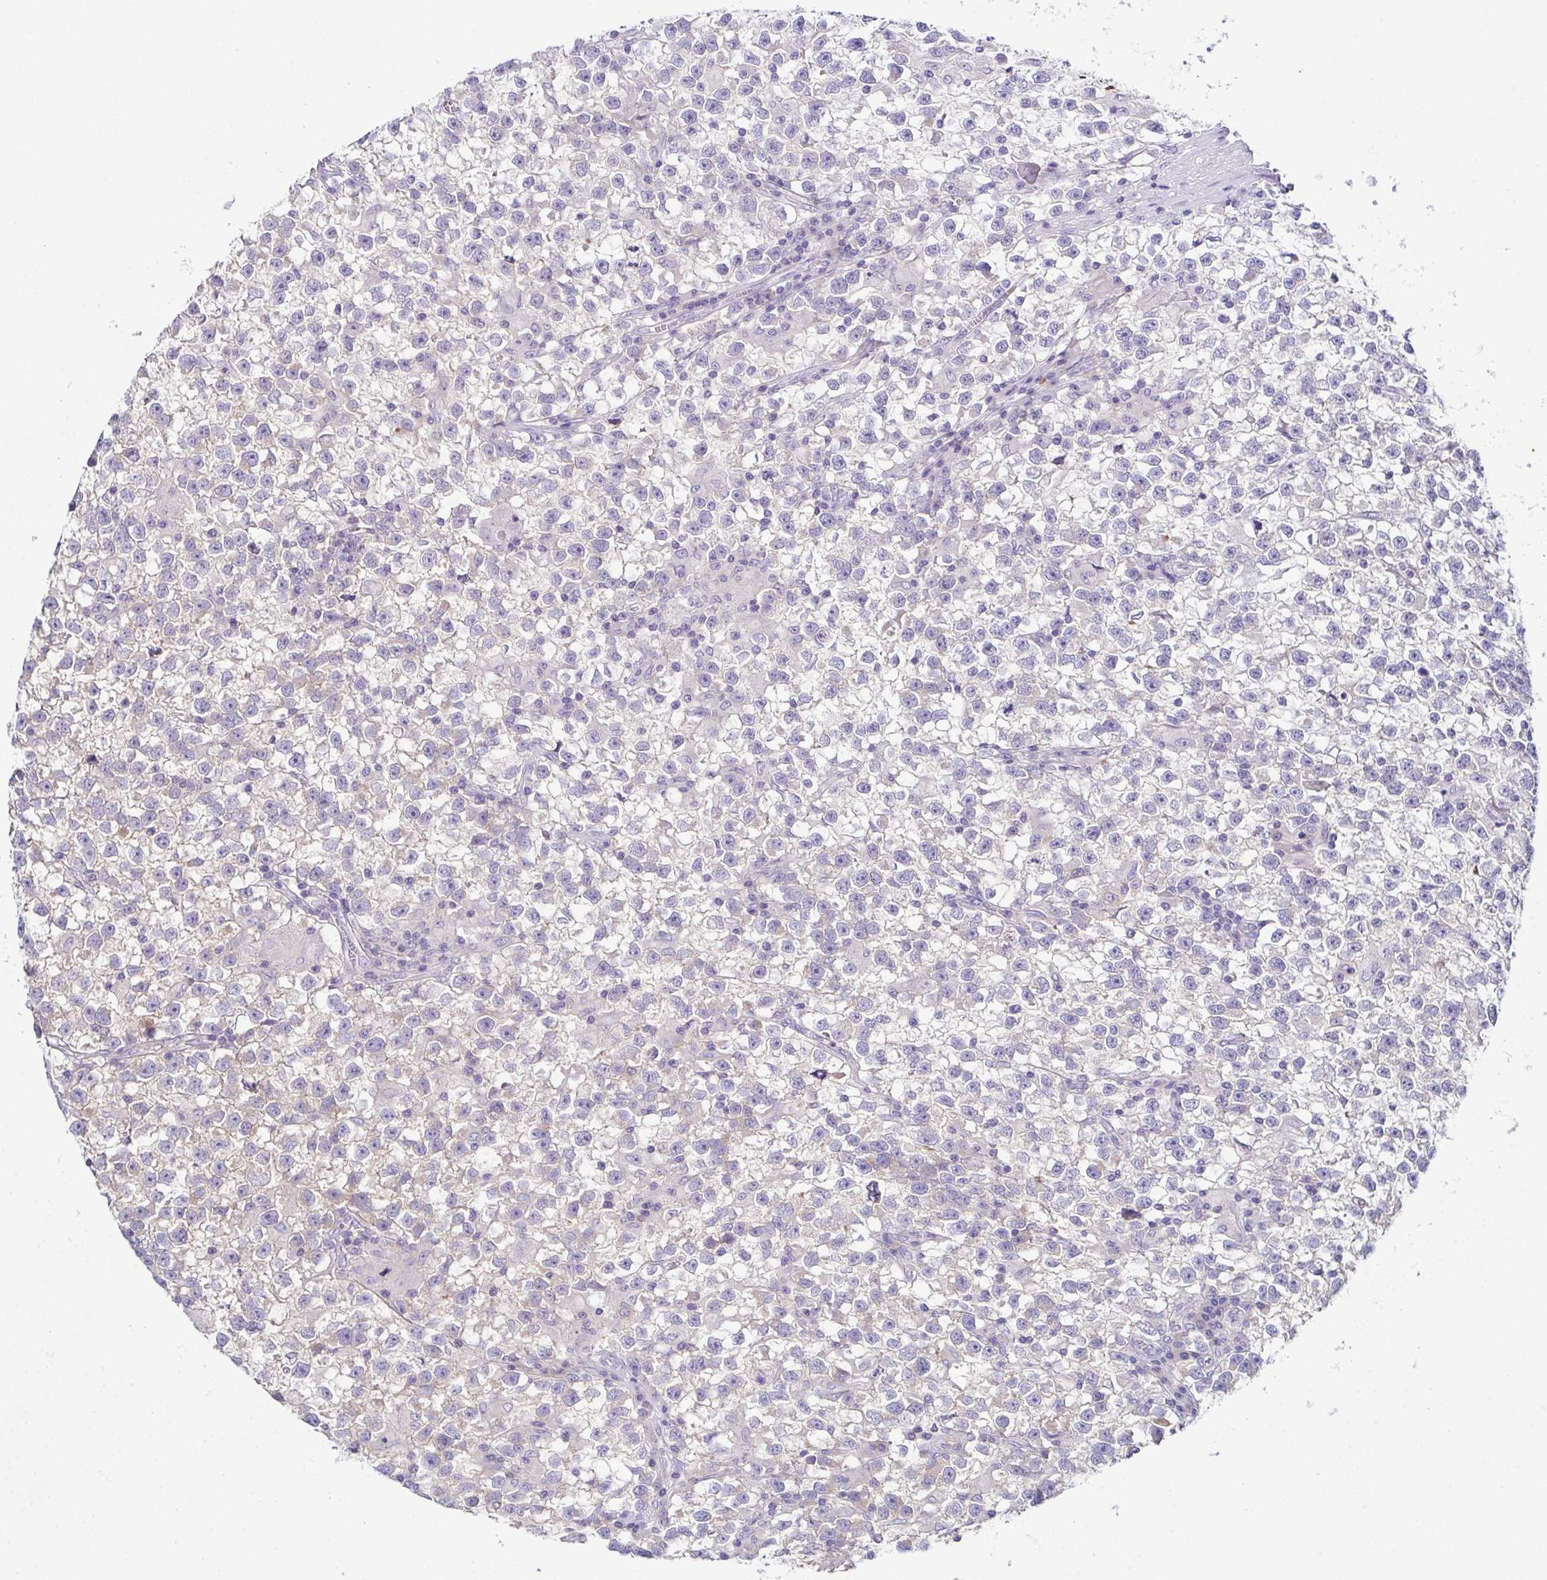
{"staining": {"intensity": "negative", "quantity": "none", "location": "none"}, "tissue": "testis cancer", "cell_type": "Tumor cells", "image_type": "cancer", "snomed": [{"axis": "morphology", "description": "Seminoma, NOS"}, {"axis": "topography", "description": "Testis"}], "caption": "This micrograph is of testis cancer stained with IHC to label a protein in brown with the nuclei are counter-stained blue. There is no positivity in tumor cells. The staining was performed using DAB to visualize the protein expression in brown, while the nuclei were stained in blue with hematoxylin (Magnification: 20x).", "gene": "CFAP97D1", "patient": {"sex": "male", "age": 31}}